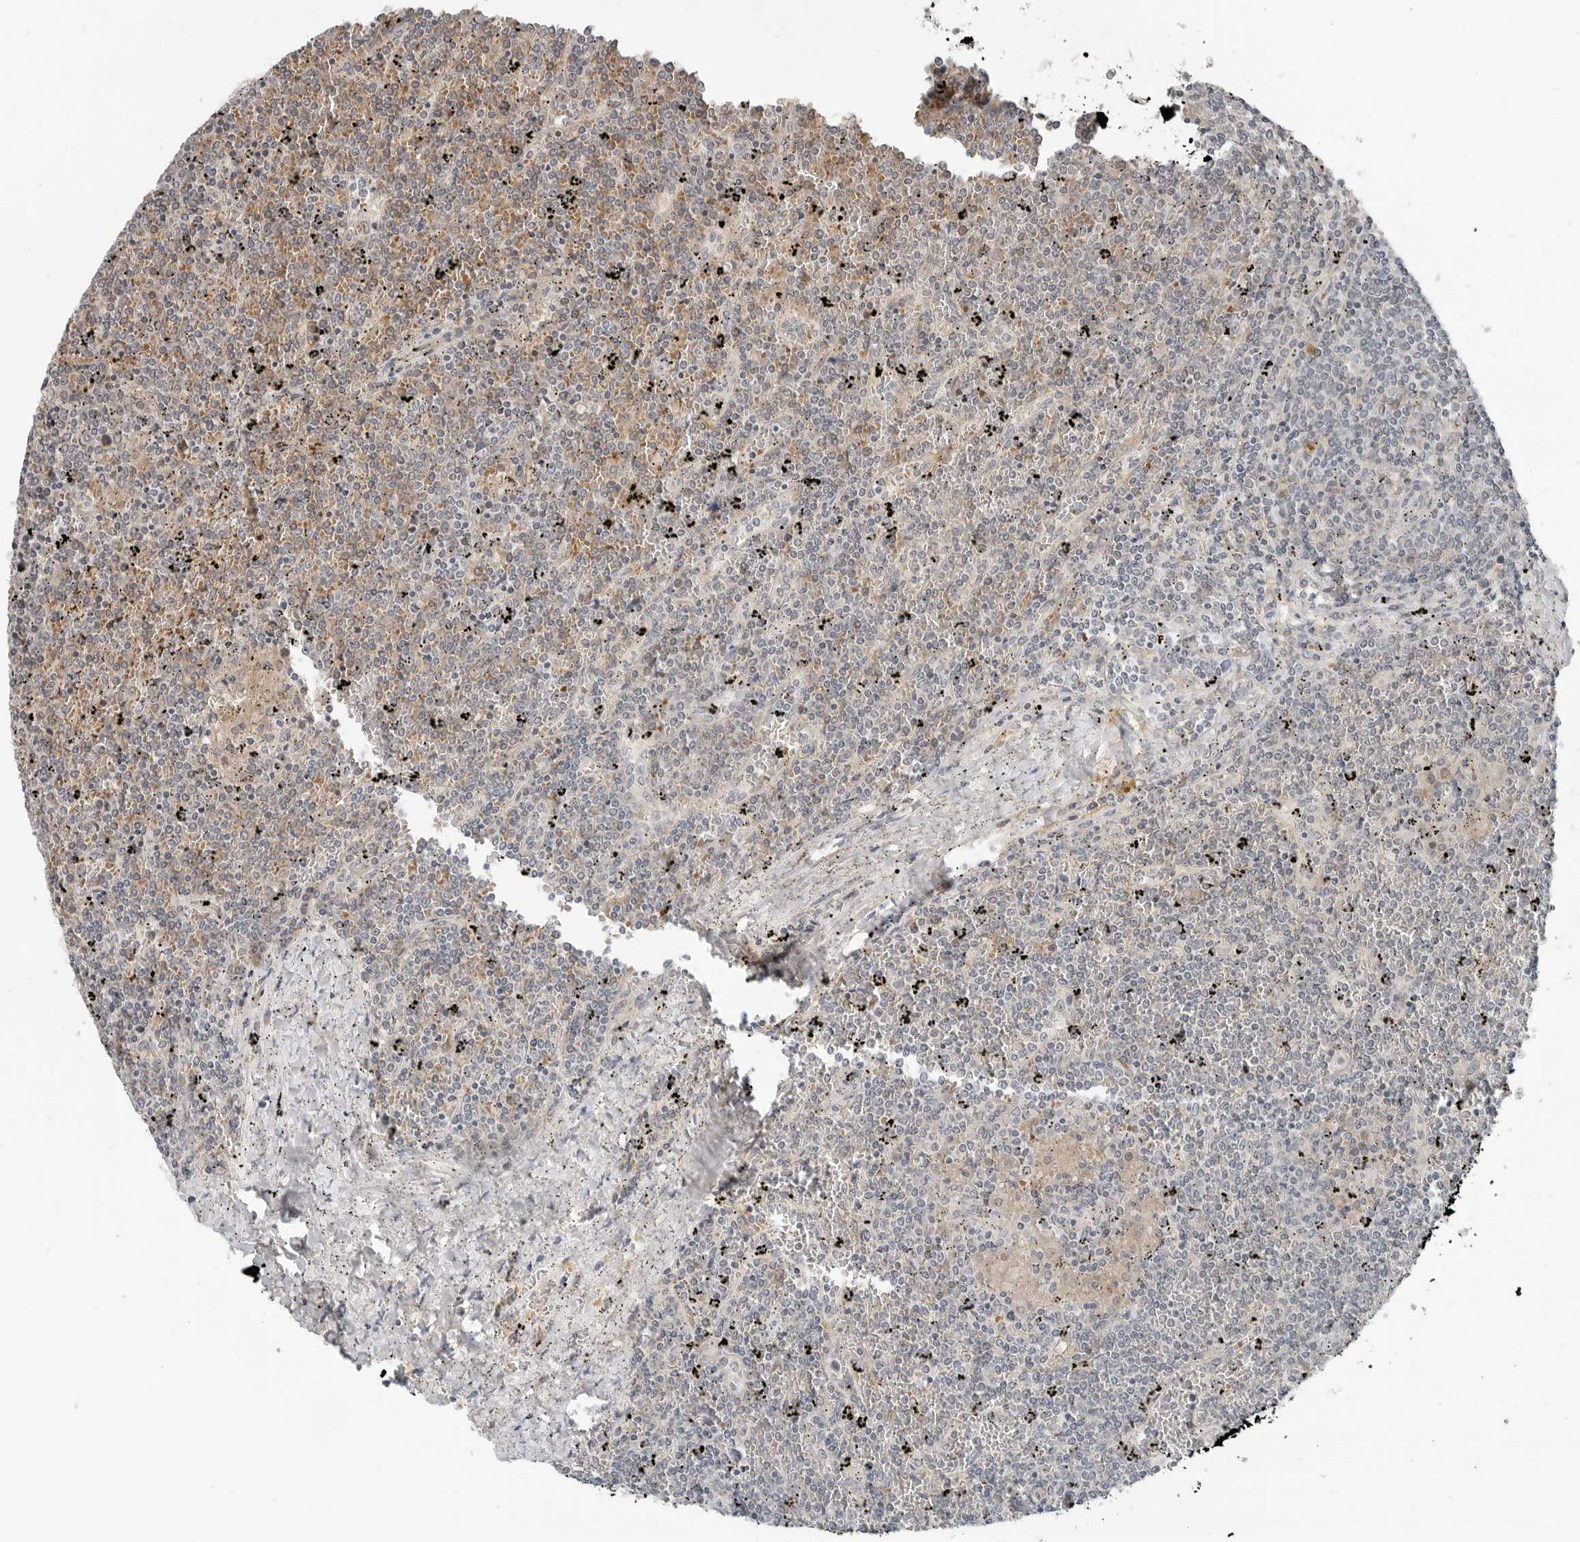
{"staining": {"intensity": "negative", "quantity": "none", "location": "none"}, "tissue": "lymphoma", "cell_type": "Tumor cells", "image_type": "cancer", "snomed": [{"axis": "morphology", "description": "Malignant lymphoma, non-Hodgkin's type, Low grade"}, {"axis": "topography", "description": "Spleen"}], "caption": "Tumor cells are negative for brown protein staining in low-grade malignant lymphoma, non-Hodgkin's type.", "gene": "FCRLB", "patient": {"sex": "female", "age": 19}}